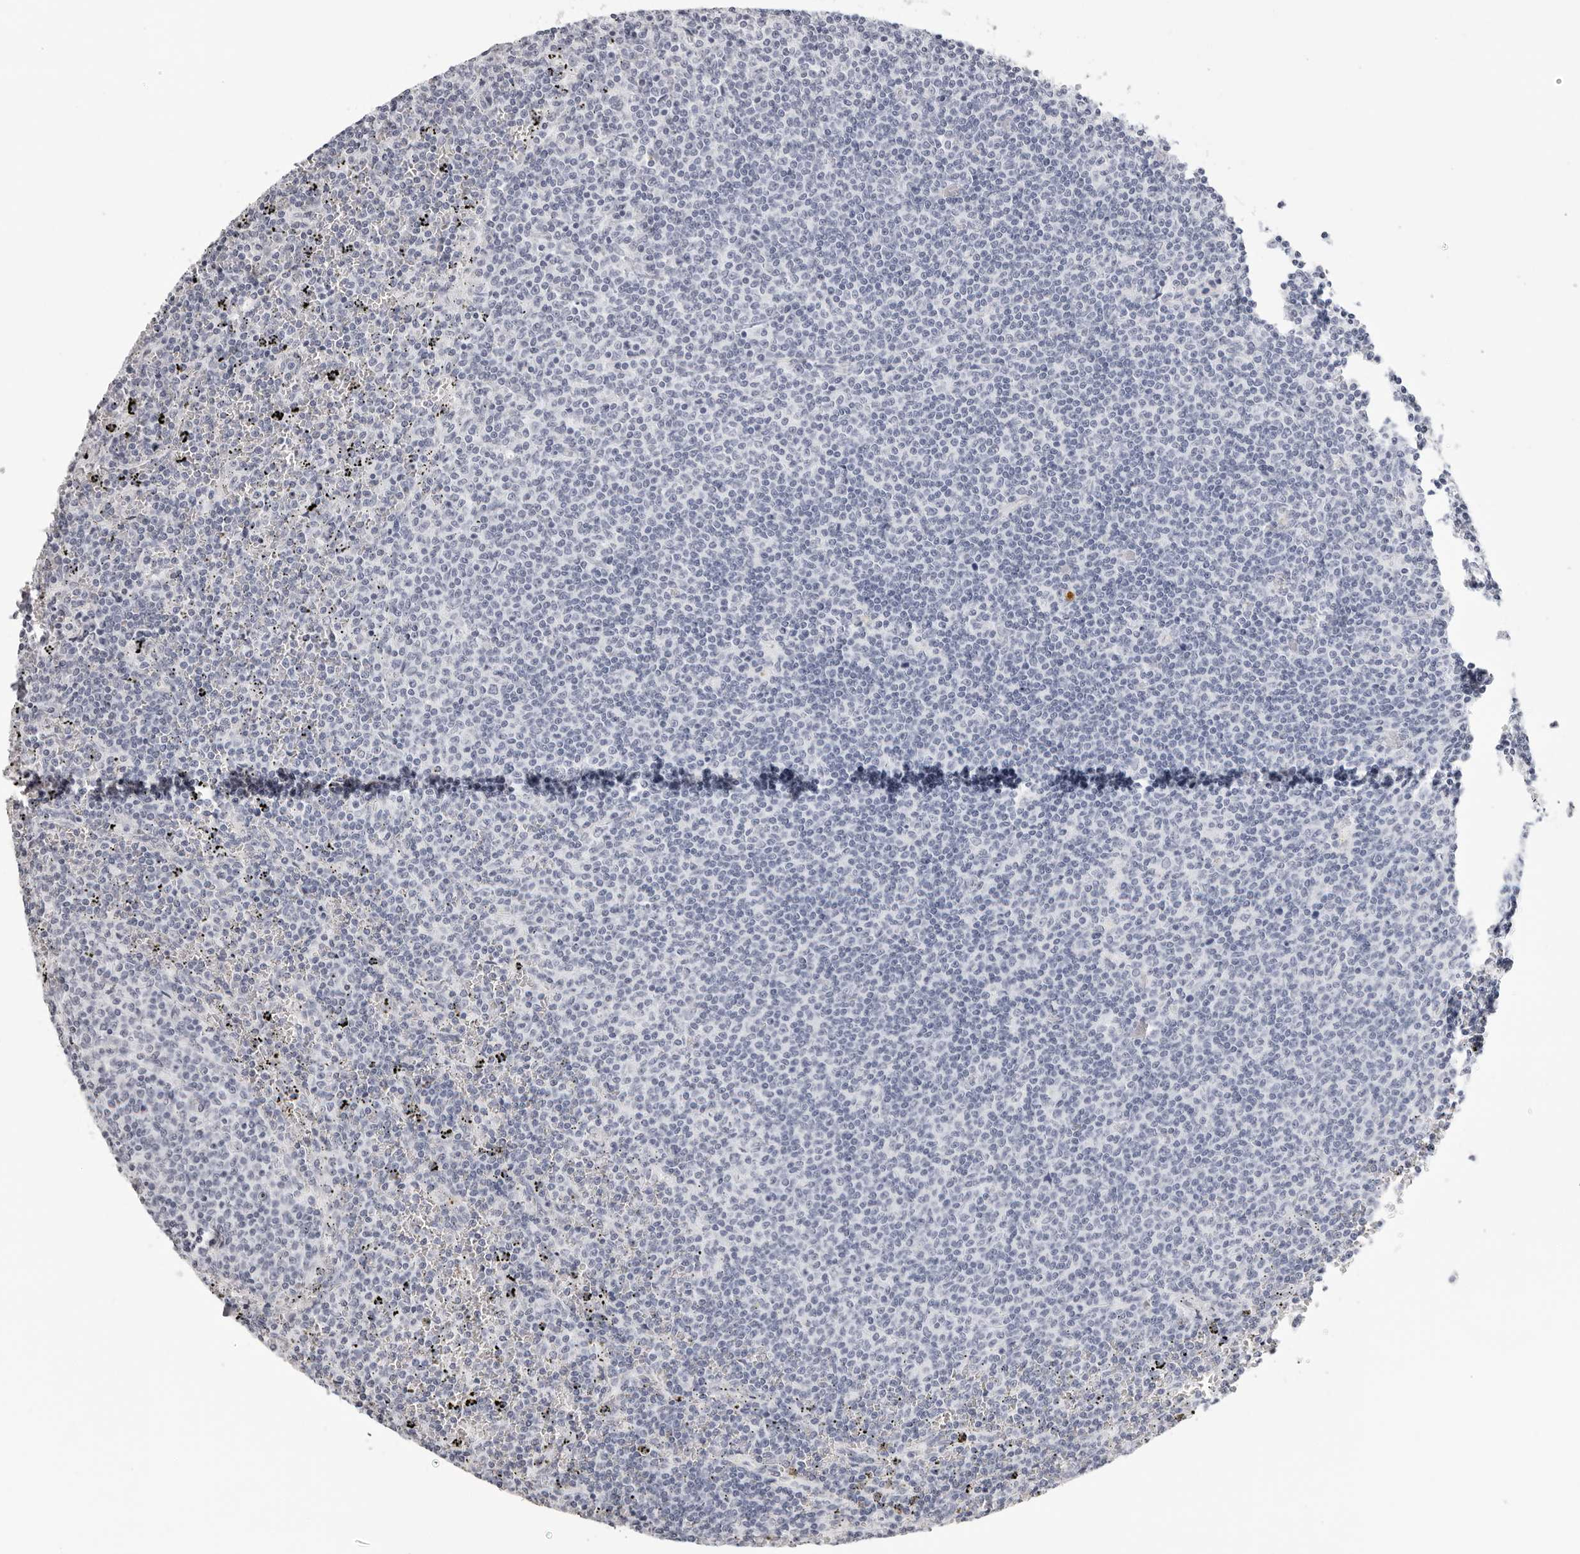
{"staining": {"intensity": "negative", "quantity": "none", "location": "none"}, "tissue": "lymphoma", "cell_type": "Tumor cells", "image_type": "cancer", "snomed": [{"axis": "morphology", "description": "Malignant lymphoma, non-Hodgkin's type, Low grade"}, {"axis": "topography", "description": "Spleen"}], "caption": "A histopathology image of human malignant lymphoma, non-Hodgkin's type (low-grade) is negative for staining in tumor cells.", "gene": "RHO", "patient": {"sex": "female", "age": 50}}